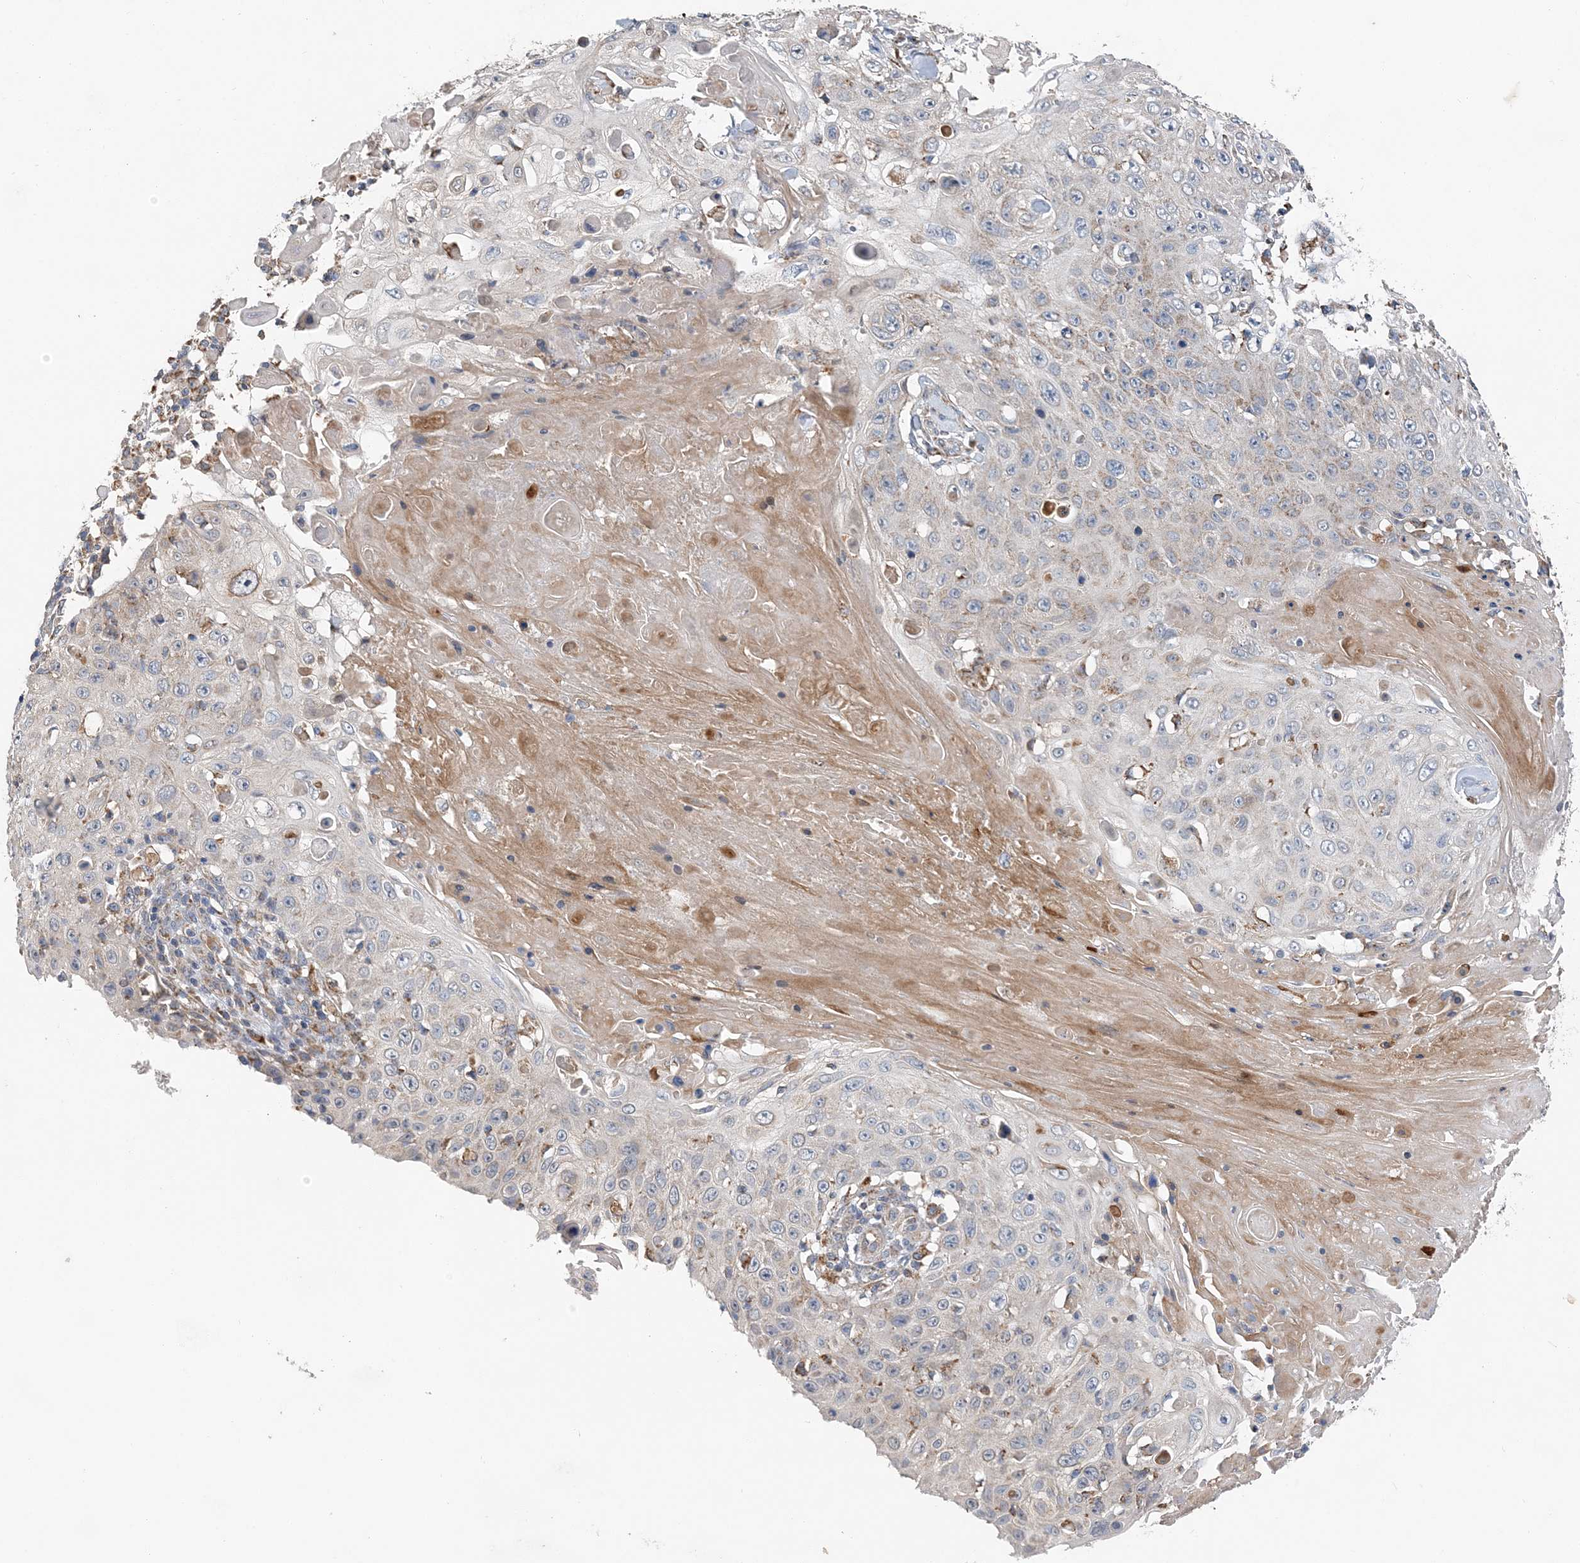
{"staining": {"intensity": "negative", "quantity": "none", "location": "none"}, "tissue": "skin cancer", "cell_type": "Tumor cells", "image_type": "cancer", "snomed": [{"axis": "morphology", "description": "Squamous cell carcinoma, NOS"}, {"axis": "topography", "description": "Skin"}], "caption": "Immunohistochemistry micrograph of human skin cancer stained for a protein (brown), which demonstrates no expression in tumor cells.", "gene": "SPRY2", "patient": {"sex": "male", "age": 86}}